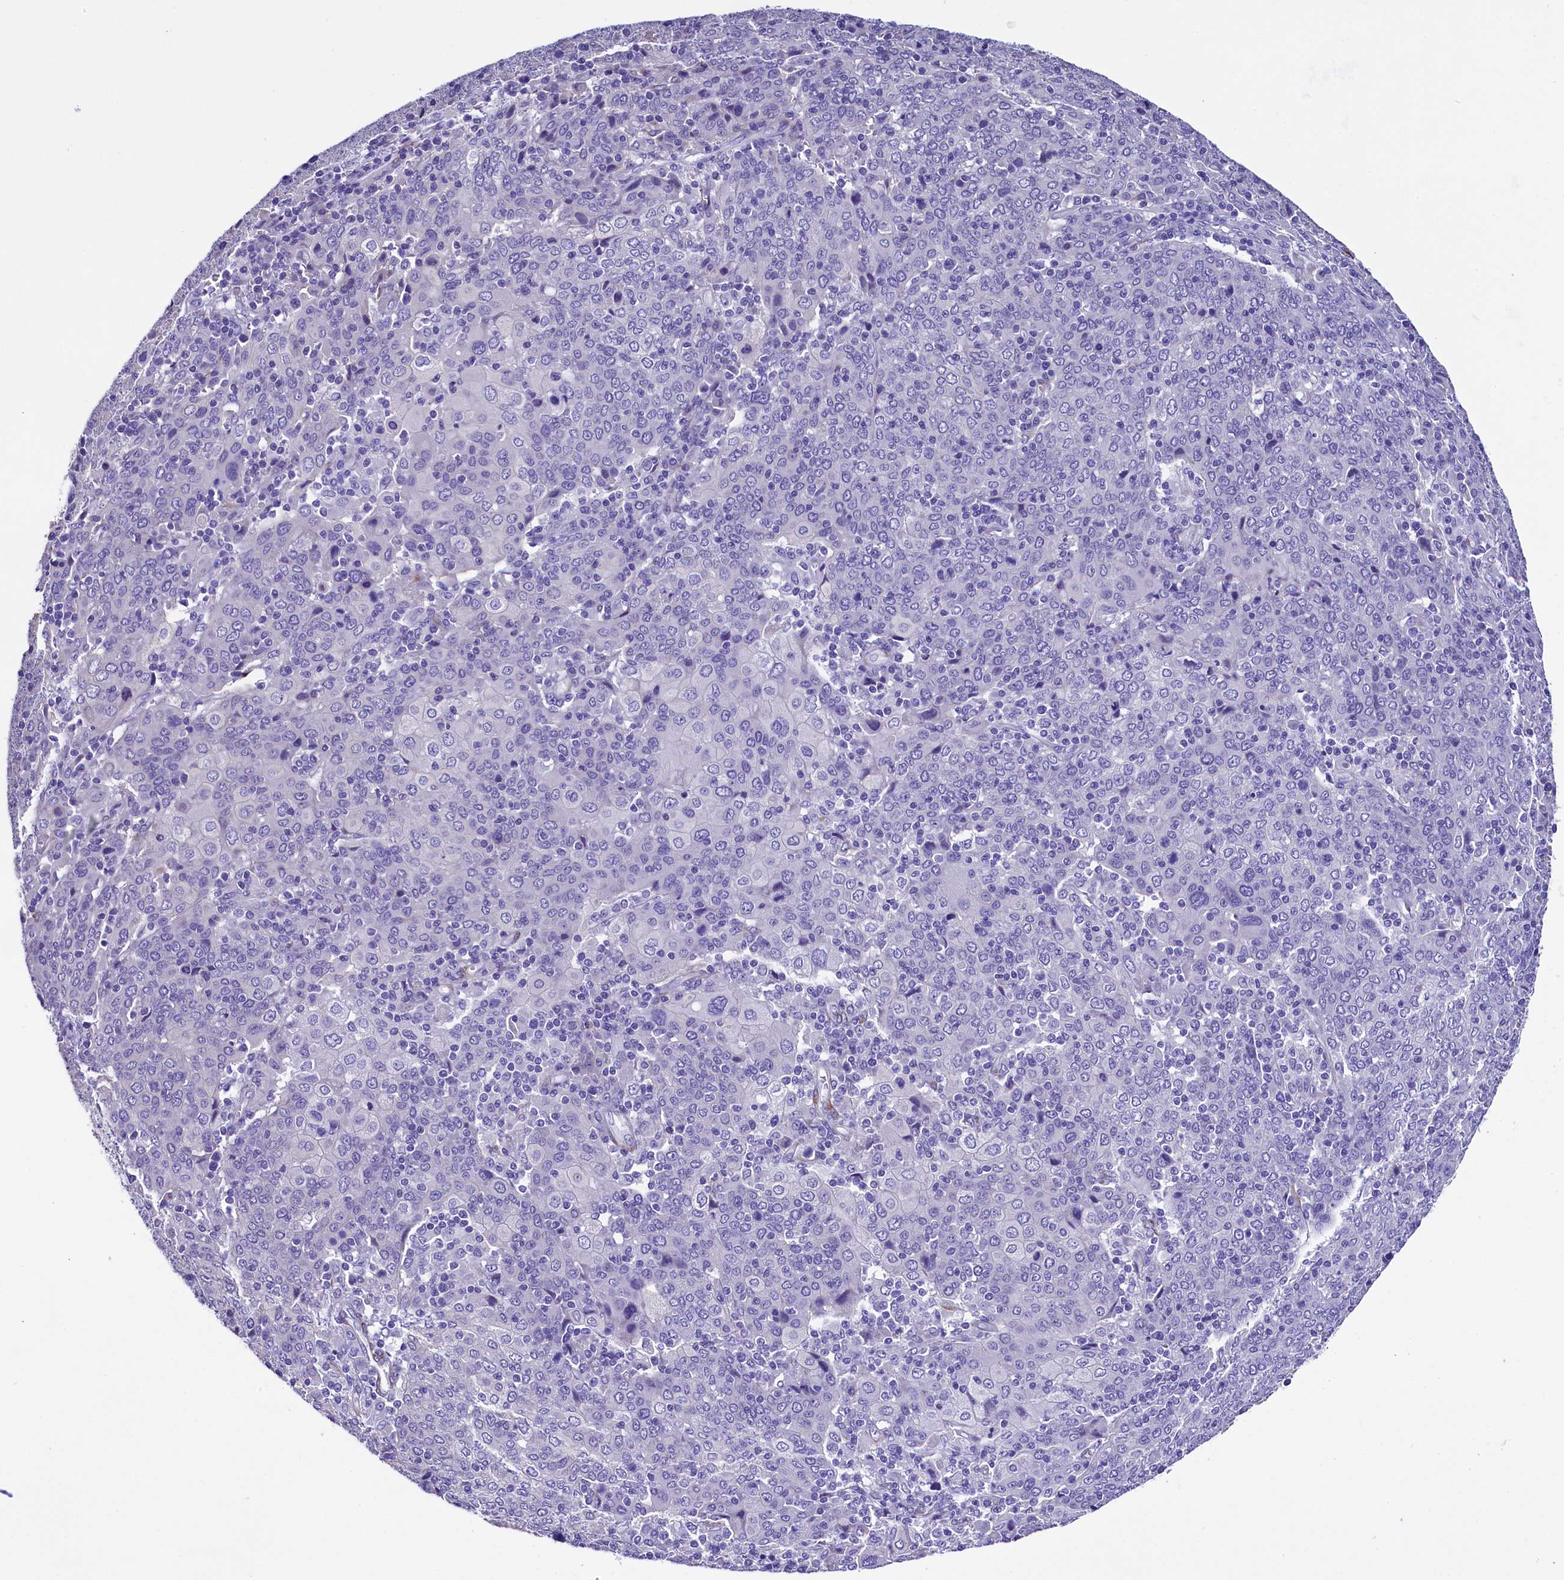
{"staining": {"intensity": "negative", "quantity": "none", "location": "none"}, "tissue": "cervical cancer", "cell_type": "Tumor cells", "image_type": "cancer", "snomed": [{"axis": "morphology", "description": "Squamous cell carcinoma, NOS"}, {"axis": "topography", "description": "Cervix"}], "caption": "High magnification brightfield microscopy of cervical cancer (squamous cell carcinoma) stained with DAB (brown) and counterstained with hematoxylin (blue): tumor cells show no significant positivity.", "gene": "SOD3", "patient": {"sex": "female", "age": 67}}